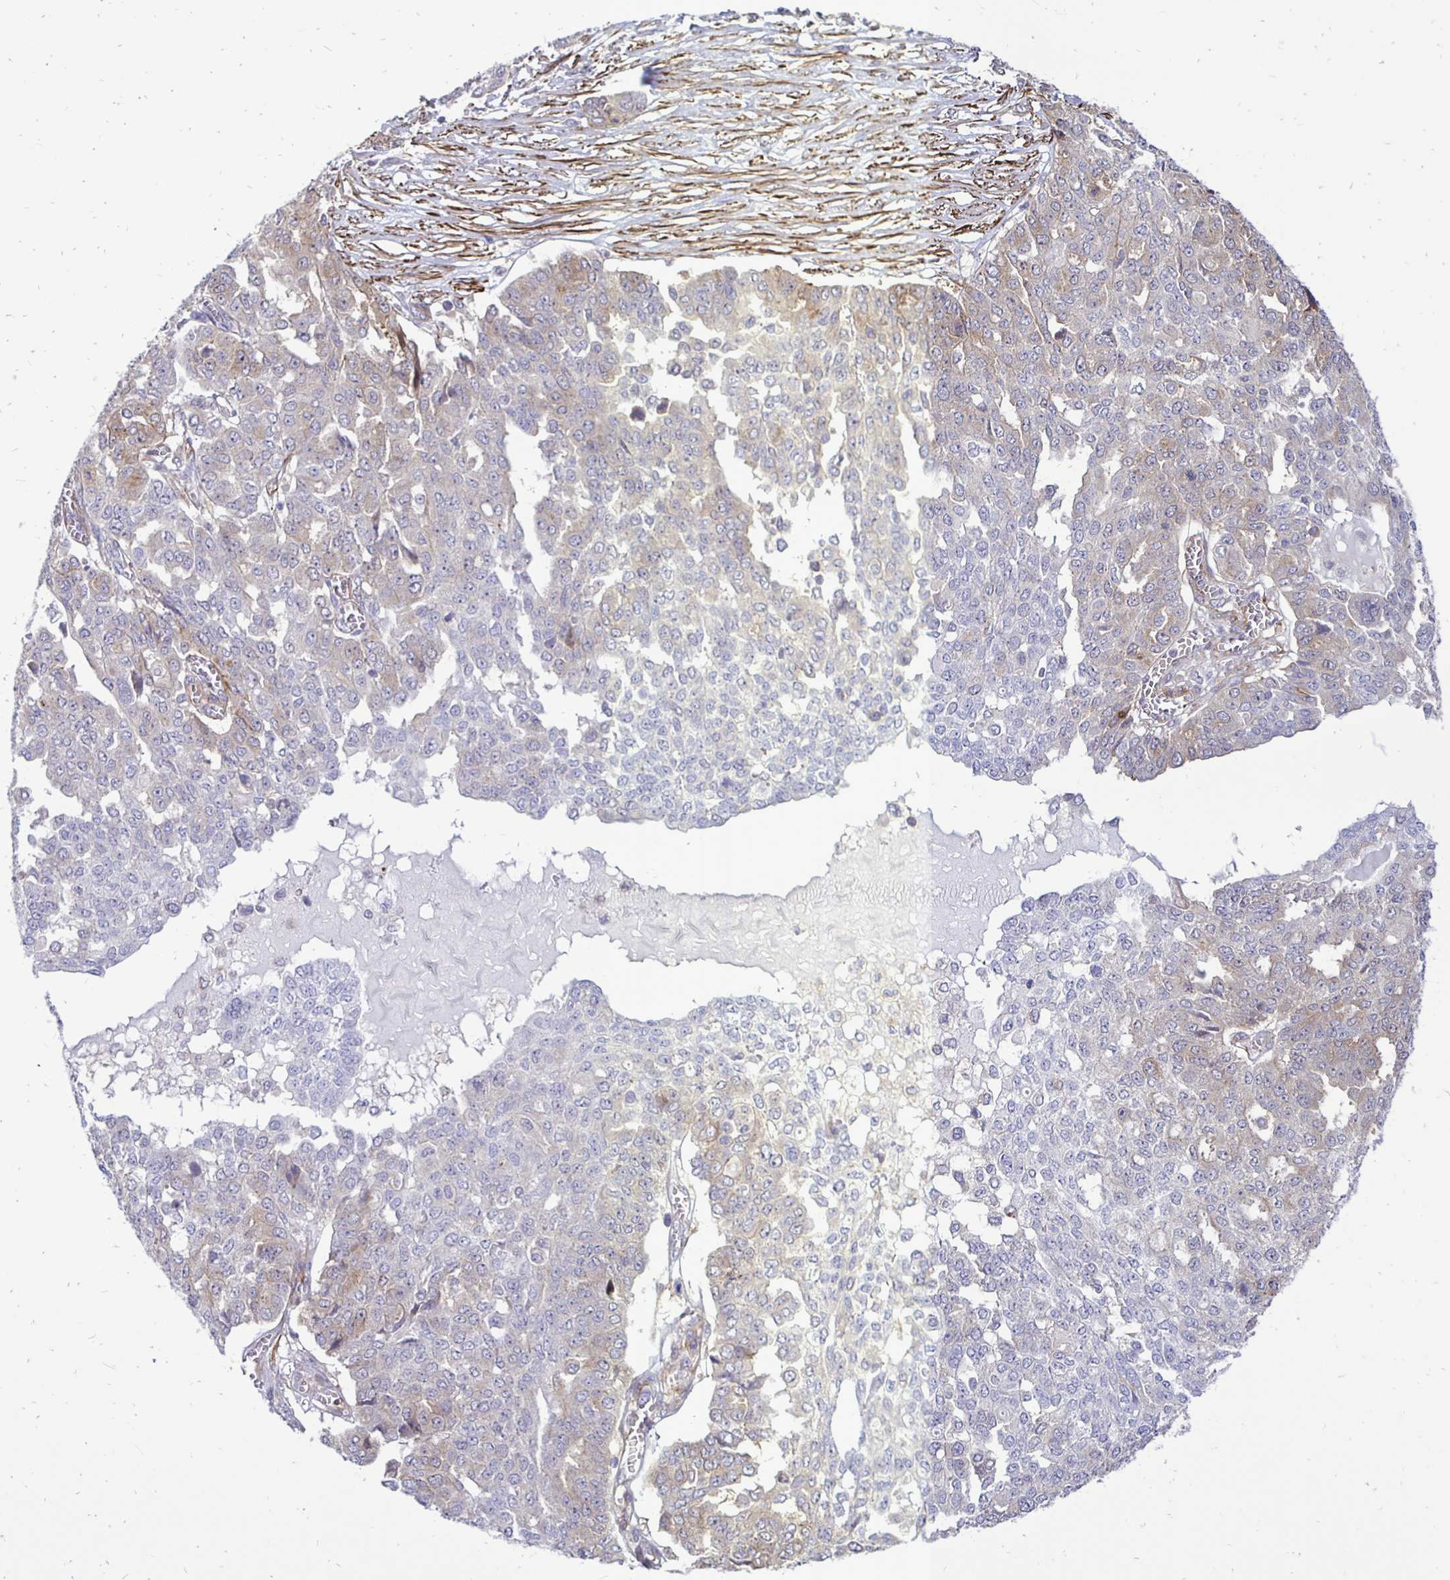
{"staining": {"intensity": "moderate", "quantity": "<25%", "location": "cytoplasmic/membranous"}, "tissue": "ovarian cancer", "cell_type": "Tumor cells", "image_type": "cancer", "snomed": [{"axis": "morphology", "description": "Cystadenocarcinoma, serous, NOS"}, {"axis": "topography", "description": "Soft tissue"}, {"axis": "topography", "description": "Ovary"}], "caption": "This is an image of IHC staining of ovarian cancer, which shows moderate positivity in the cytoplasmic/membranous of tumor cells.", "gene": "CTPS1", "patient": {"sex": "female", "age": 57}}